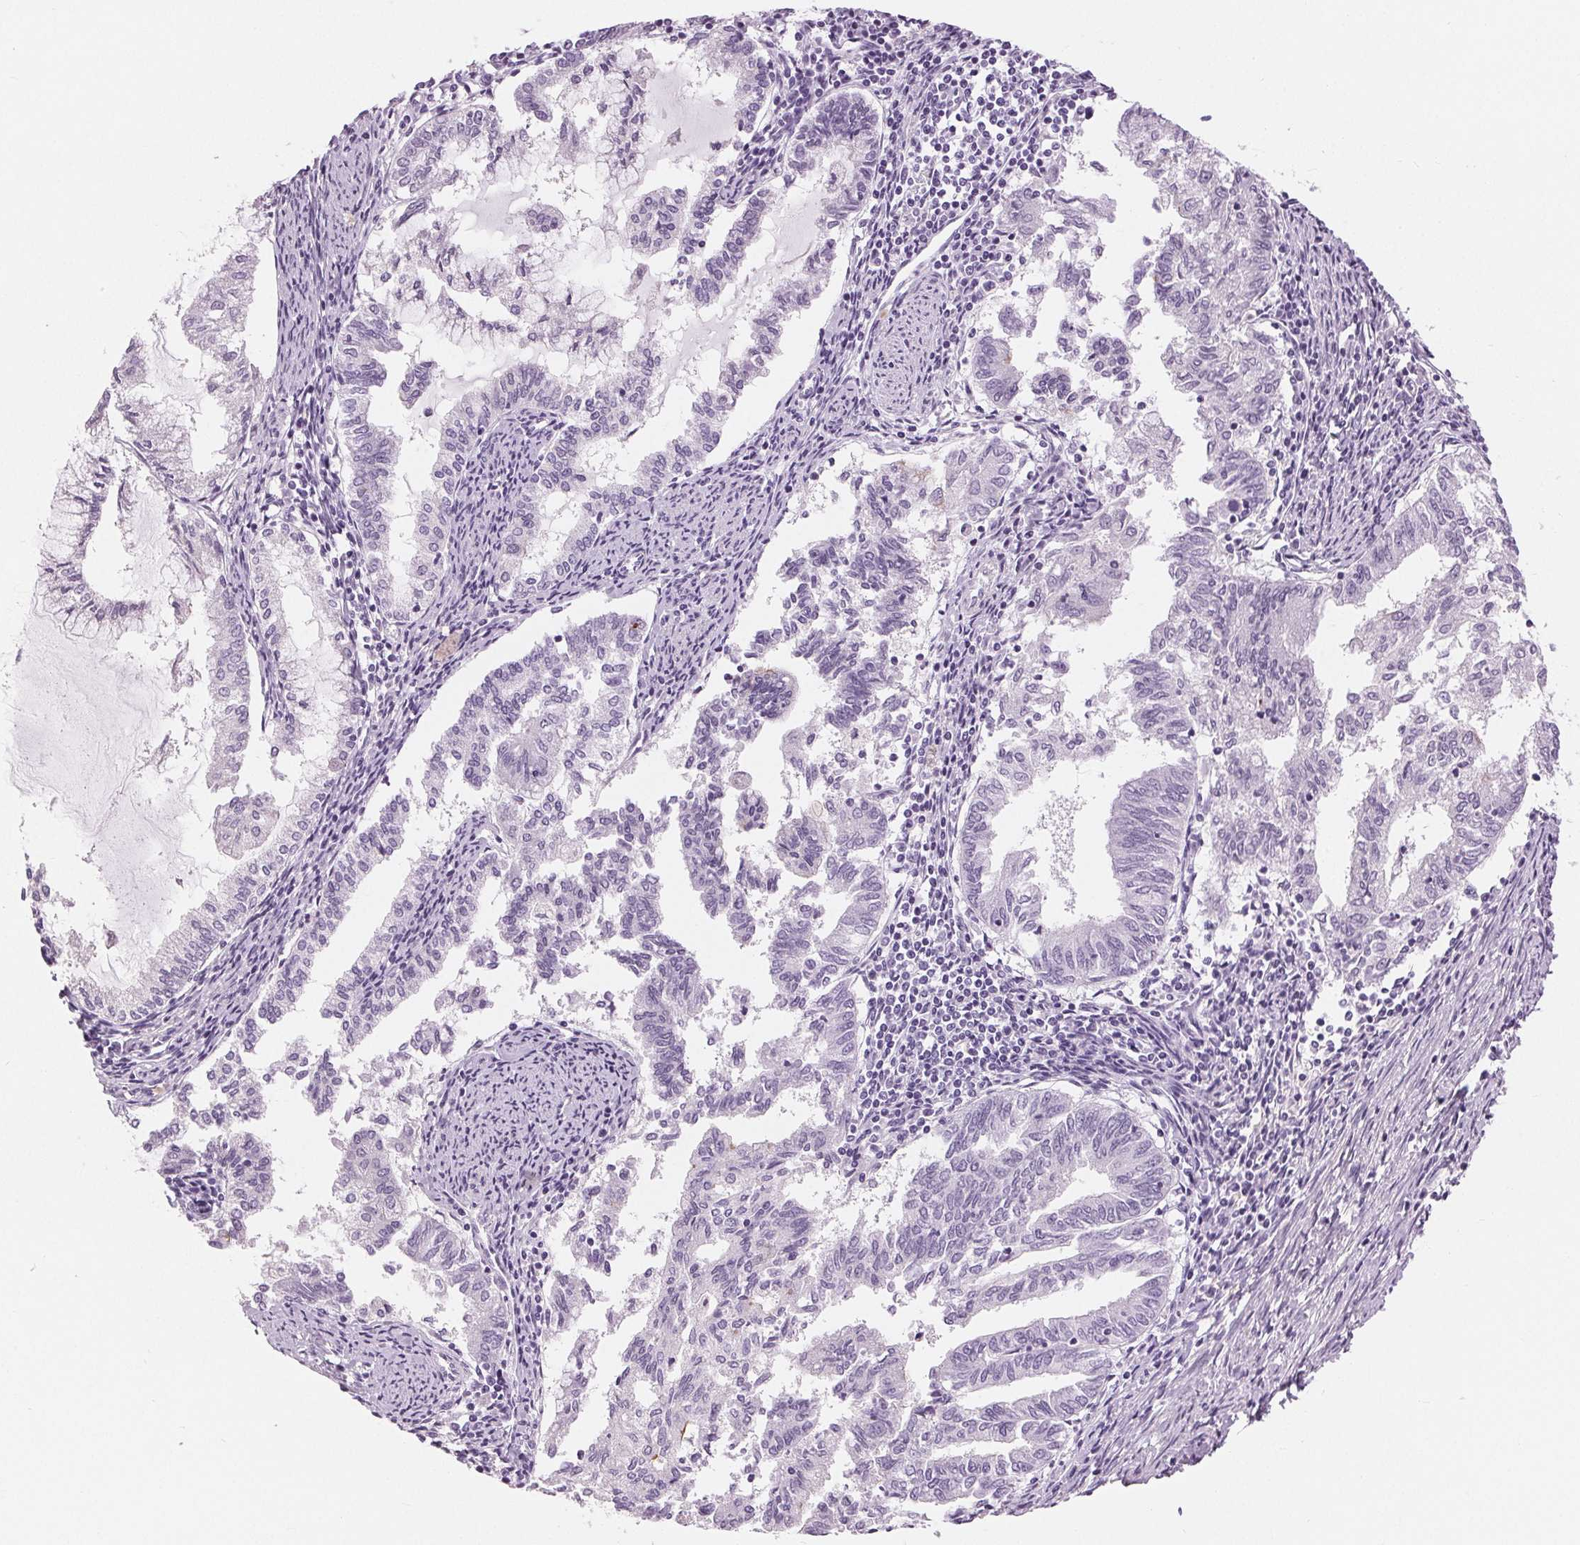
{"staining": {"intensity": "weak", "quantity": "<25%", "location": "cytoplasmic/membranous"}, "tissue": "endometrial cancer", "cell_type": "Tumor cells", "image_type": "cancer", "snomed": [{"axis": "morphology", "description": "Adenocarcinoma, NOS"}, {"axis": "topography", "description": "Endometrium"}], "caption": "IHC image of neoplastic tissue: endometrial cancer stained with DAB (3,3'-diaminobenzidine) shows no significant protein expression in tumor cells.", "gene": "MISP", "patient": {"sex": "female", "age": 79}}